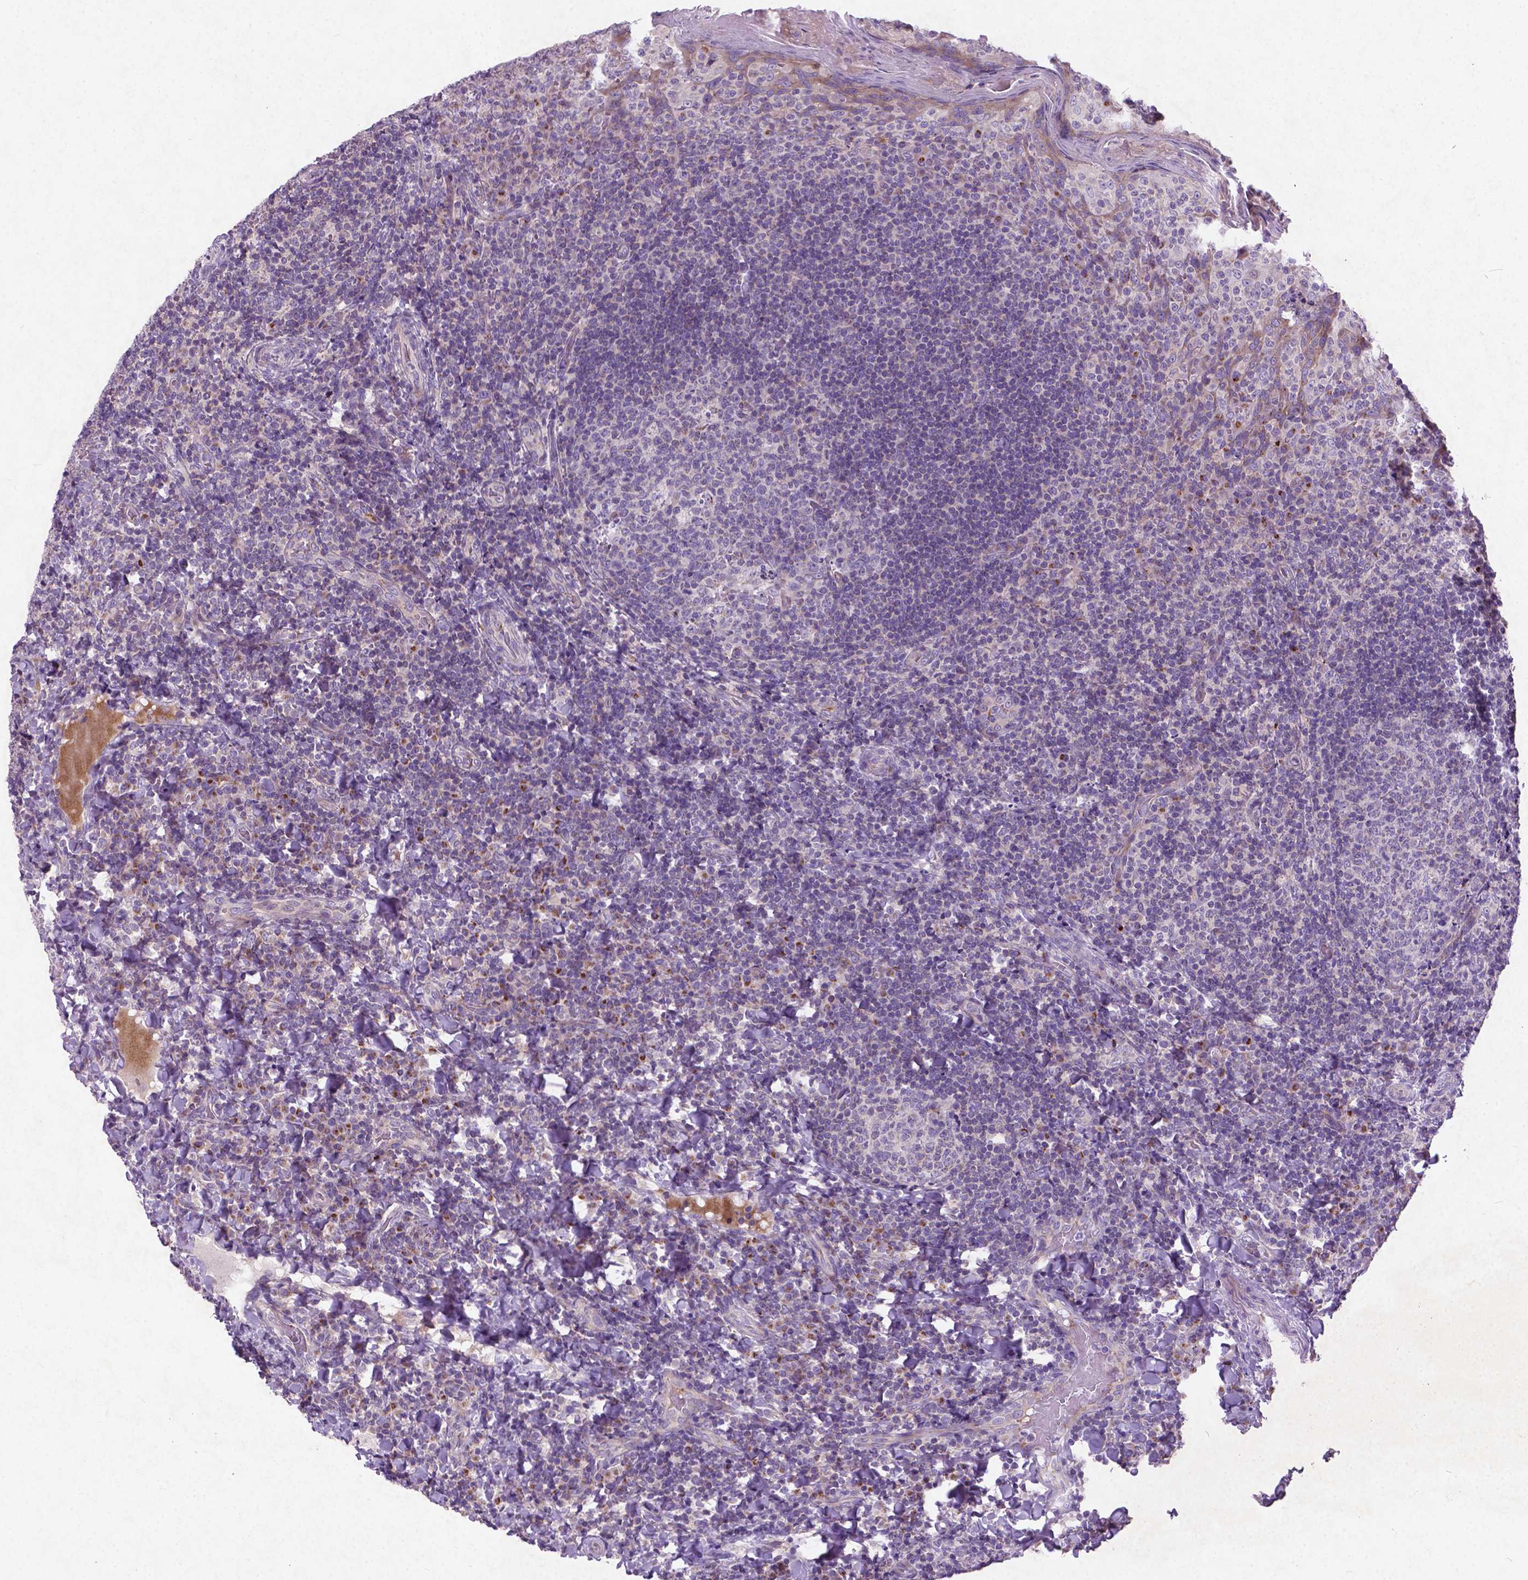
{"staining": {"intensity": "negative", "quantity": "none", "location": "none"}, "tissue": "tonsil", "cell_type": "Germinal center cells", "image_type": "normal", "snomed": [{"axis": "morphology", "description": "Normal tissue, NOS"}, {"axis": "topography", "description": "Tonsil"}], "caption": "High power microscopy micrograph of an IHC histopathology image of benign tonsil, revealing no significant positivity in germinal center cells.", "gene": "ATG4D", "patient": {"sex": "male", "age": 17}}